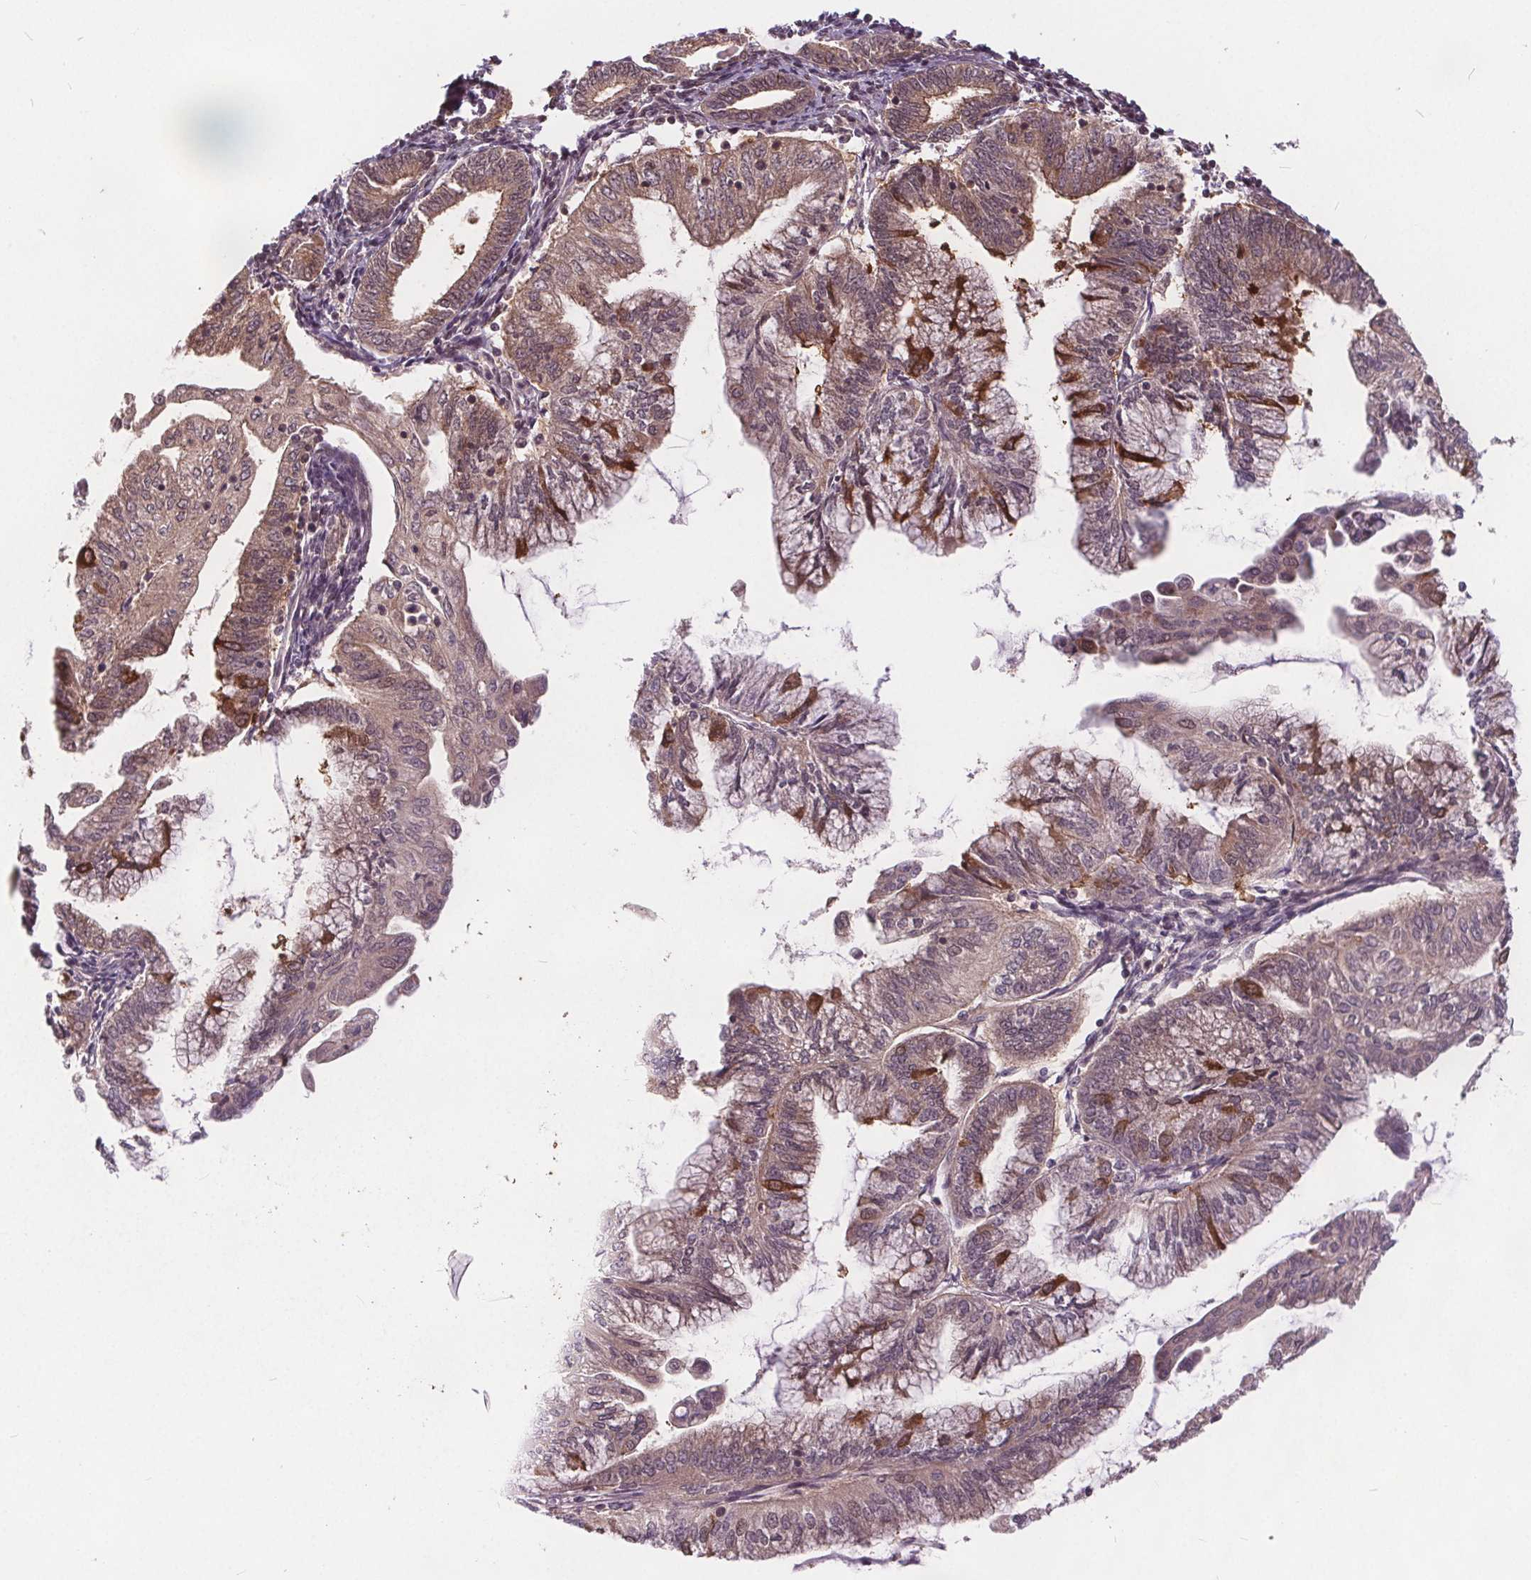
{"staining": {"intensity": "moderate", "quantity": "<25%", "location": "cytoplasmic/membranous"}, "tissue": "endometrial cancer", "cell_type": "Tumor cells", "image_type": "cancer", "snomed": [{"axis": "morphology", "description": "Adenocarcinoma, NOS"}, {"axis": "topography", "description": "Endometrium"}], "caption": "This micrograph reveals IHC staining of human endometrial adenocarcinoma, with low moderate cytoplasmic/membranous positivity in approximately <25% of tumor cells.", "gene": "HIF1AN", "patient": {"sex": "female", "age": 55}}